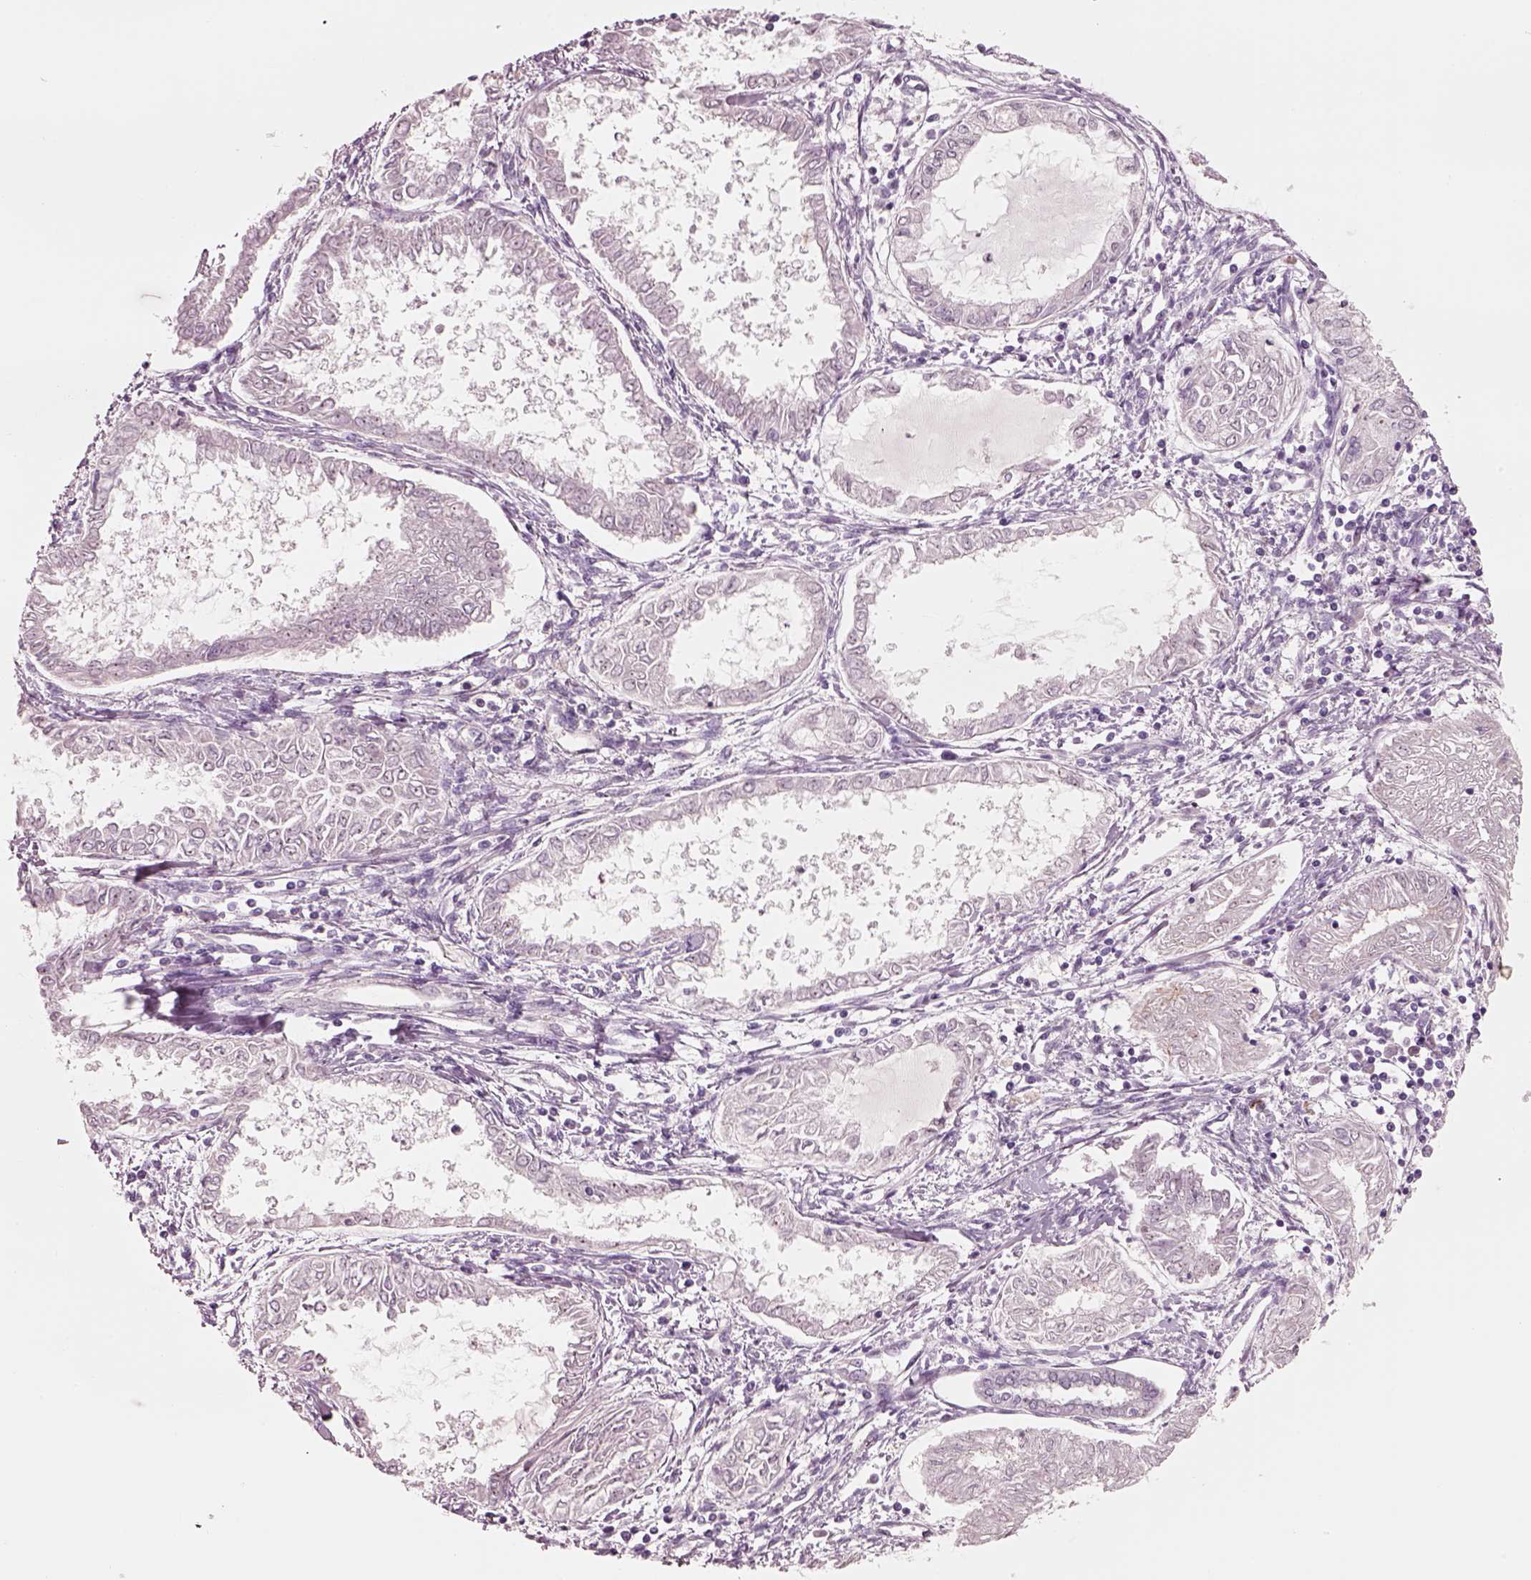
{"staining": {"intensity": "negative", "quantity": "none", "location": "none"}, "tissue": "endometrial cancer", "cell_type": "Tumor cells", "image_type": "cancer", "snomed": [{"axis": "morphology", "description": "Adenocarcinoma, NOS"}, {"axis": "topography", "description": "Endometrium"}], "caption": "This is an IHC photomicrograph of adenocarcinoma (endometrial). There is no staining in tumor cells.", "gene": "IGLL1", "patient": {"sex": "female", "age": 68}}